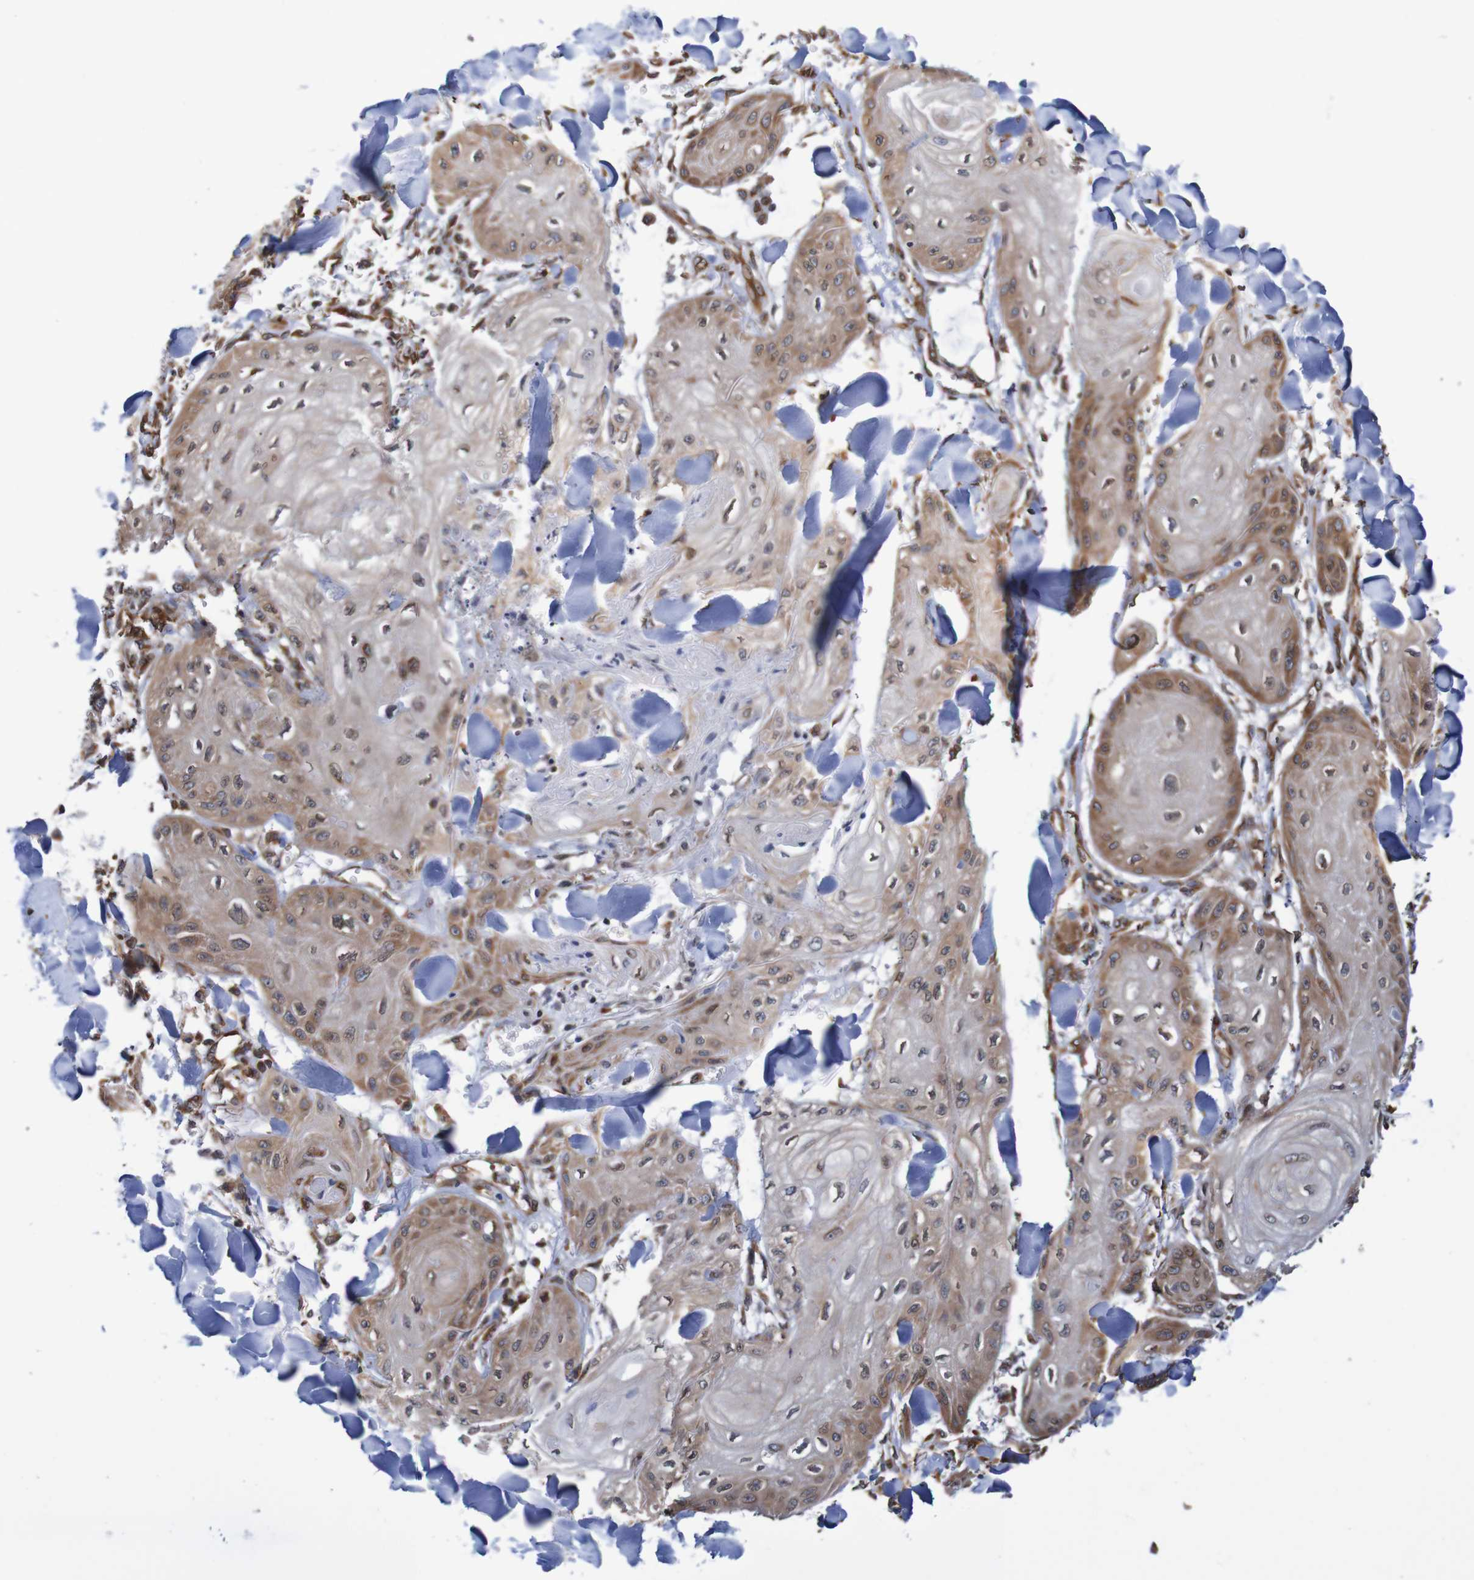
{"staining": {"intensity": "moderate", "quantity": ">75%", "location": "cytoplasmic/membranous"}, "tissue": "skin cancer", "cell_type": "Tumor cells", "image_type": "cancer", "snomed": [{"axis": "morphology", "description": "Squamous cell carcinoma, NOS"}, {"axis": "topography", "description": "Skin"}], "caption": "Immunohistochemical staining of human skin cancer displays medium levels of moderate cytoplasmic/membranous protein positivity in approximately >75% of tumor cells.", "gene": "TMEM109", "patient": {"sex": "male", "age": 74}}